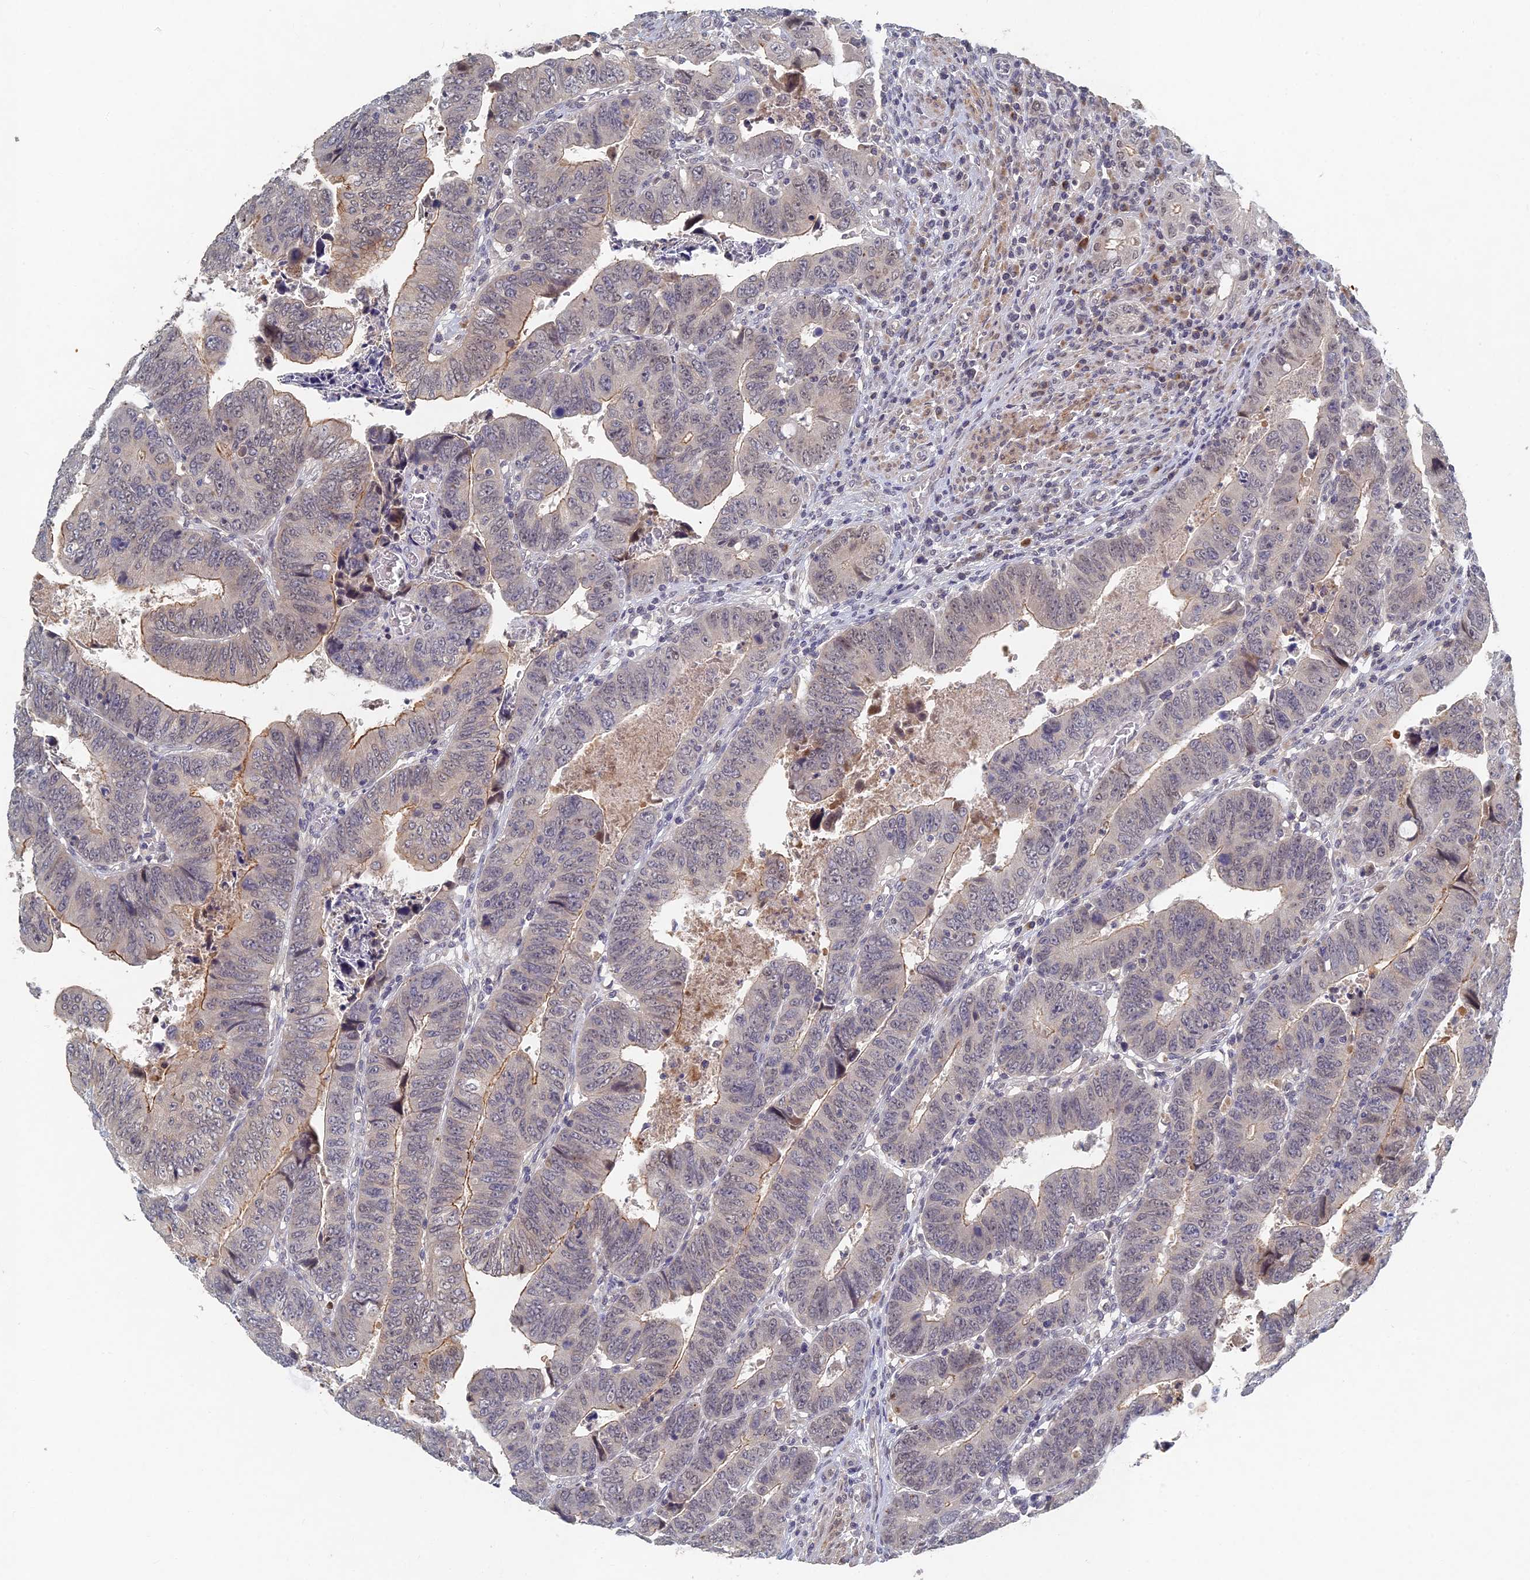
{"staining": {"intensity": "moderate", "quantity": "<25%", "location": "cytoplasmic/membranous"}, "tissue": "colorectal cancer", "cell_type": "Tumor cells", "image_type": "cancer", "snomed": [{"axis": "morphology", "description": "Normal tissue, NOS"}, {"axis": "morphology", "description": "Adenocarcinoma, NOS"}, {"axis": "topography", "description": "Rectum"}], "caption": "Immunohistochemistry photomicrograph of neoplastic tissue: human colorectal cancer stained using immunohistochemistry (IHC) displays low levels of moderate protein expression localized specifically in the cytoplasmic/membranous of tumor cells, appearing as a cytoplasmic/membranous brown color.", "gene": "GNA15", "patient": {"sex": "female", "age": 65}}